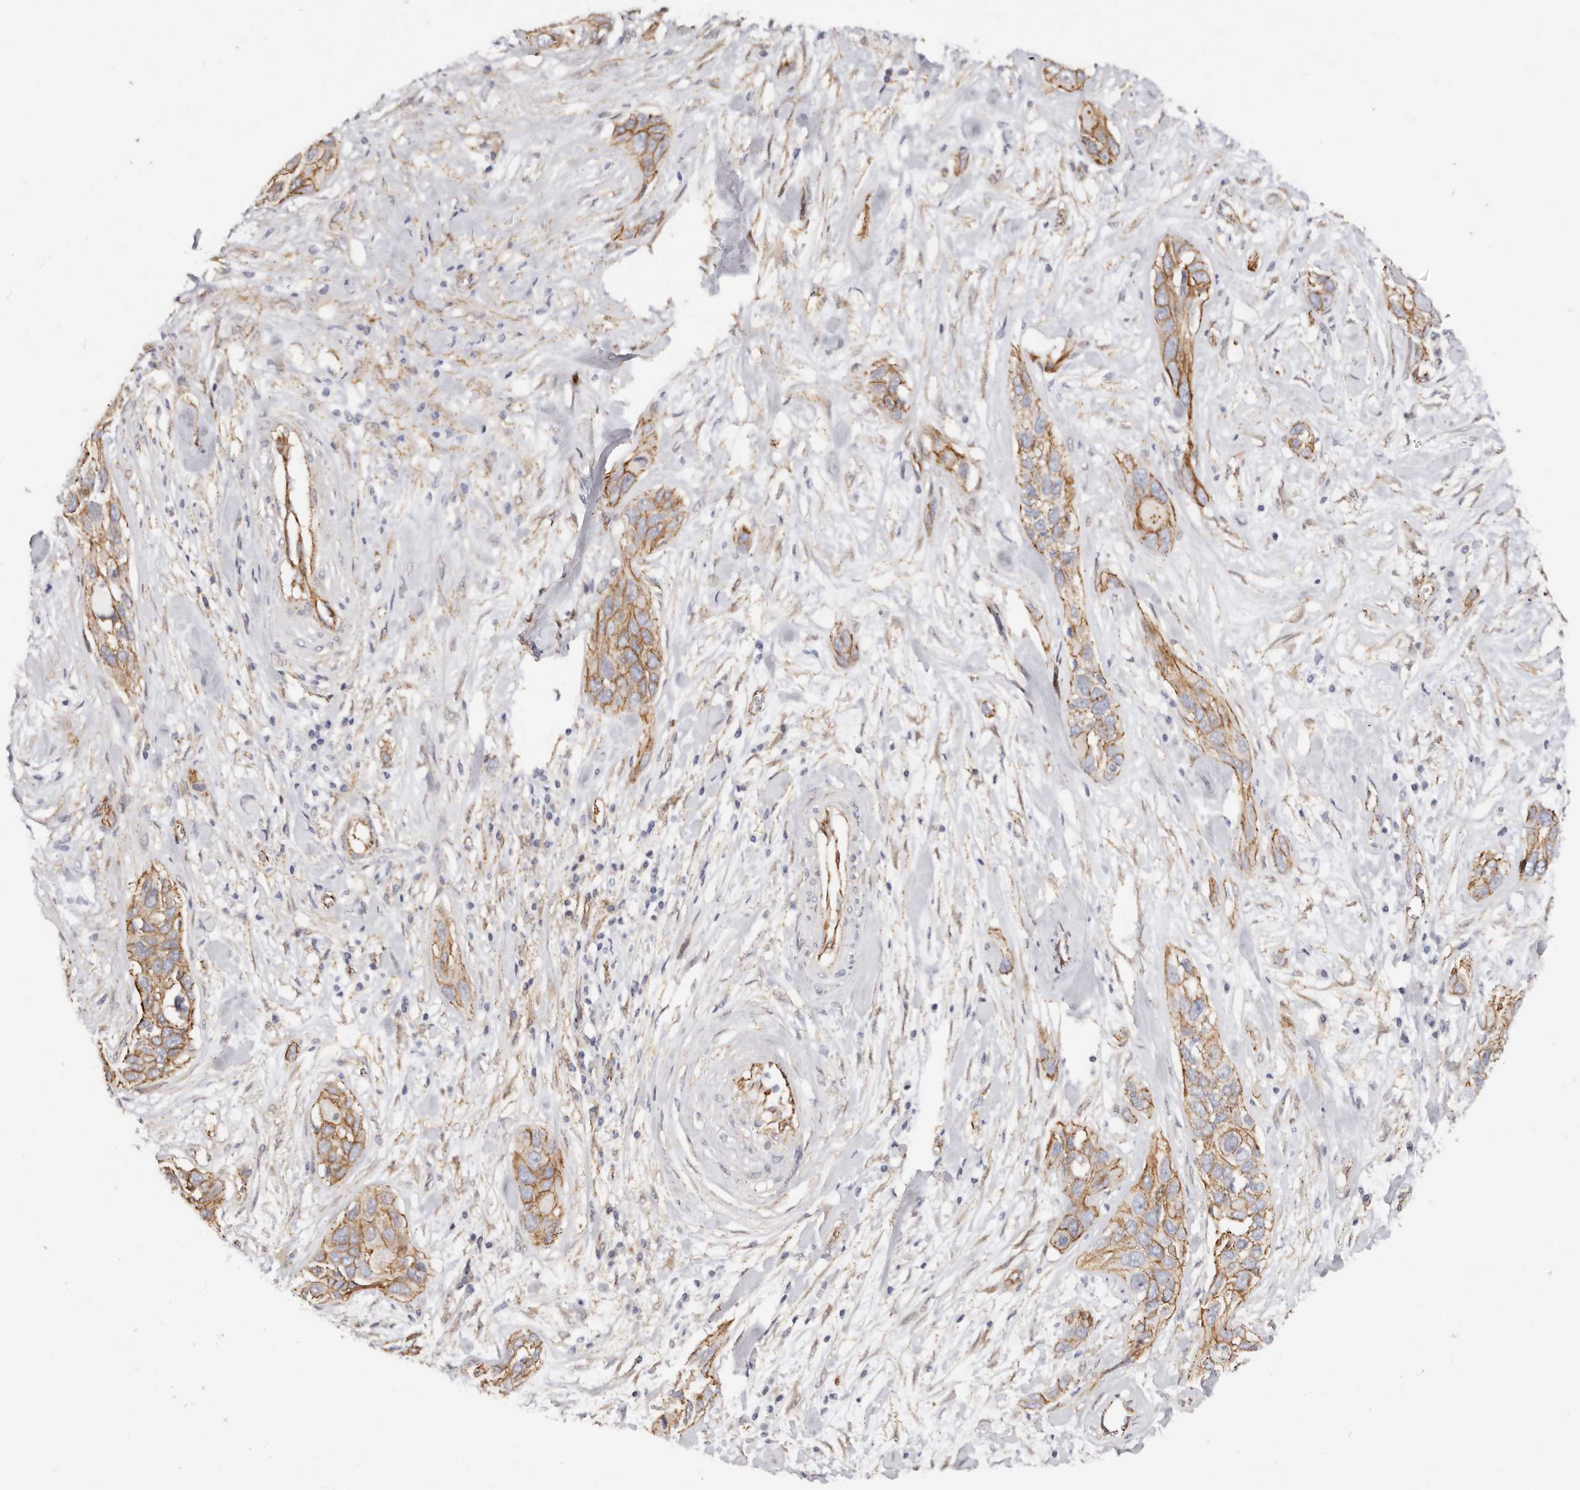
{"staining": {"intensity": "moderate", "quantity": ">75%", "location": "cytoplasmic/membranous"}, "tissue": "pancreatic cancer", "cell_type": "Tumor cells", "image_type": "cancer", "snomed": [{"axis": "morphology", "description": "Adenocarcinoma, NOS"}, {"axis": "topography", "description": "Pancreas"}], "caption": "Tumor cells exhibit medium levels of moderate cytoplasmic/membranous expression in approximately >75% of cells in human pancreatic cancer.", "gene": "CTNNB1", "patient": {"sex": "female", "age": 60}}